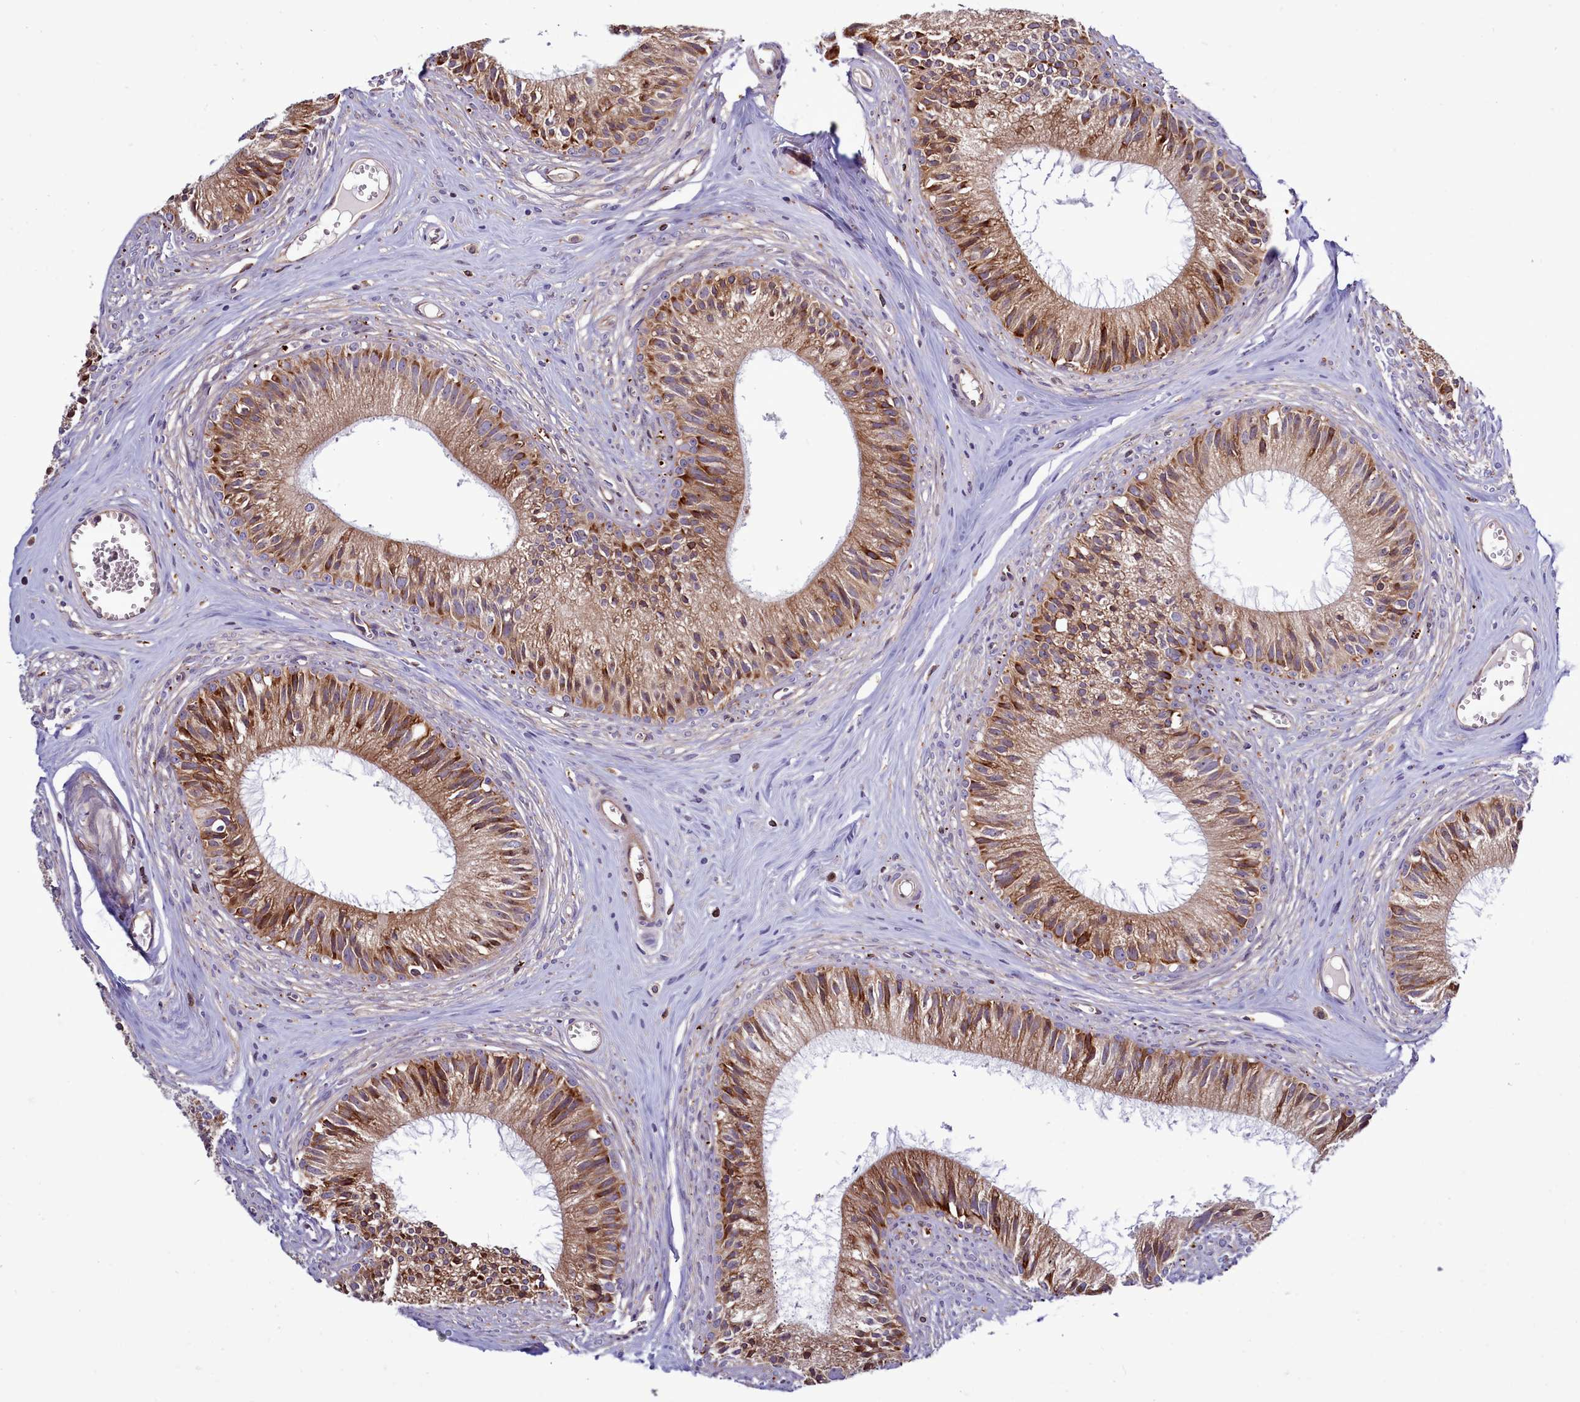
{"staining": {"intensity": "moderate", "quantity": ">75%", "location": "cytoplasmic/membranous"}, "tissue": "epididymis", "cell_type": "Glandular cells", "image_type": "normal", "snomed": [{"axis": "morphology", "description": "Normal tissue, NOS"}, {"axis": "topography", "description": "Epididymis"}], "caption": "This histopathology image reveals IHC staining of unremarkable epididymis, with medium moderate cytoplasmic/membranous positivity in about >75% of glandular cells.", "gene": "RAPGEF4", "patient": {"sex": "male", "age": 36}}